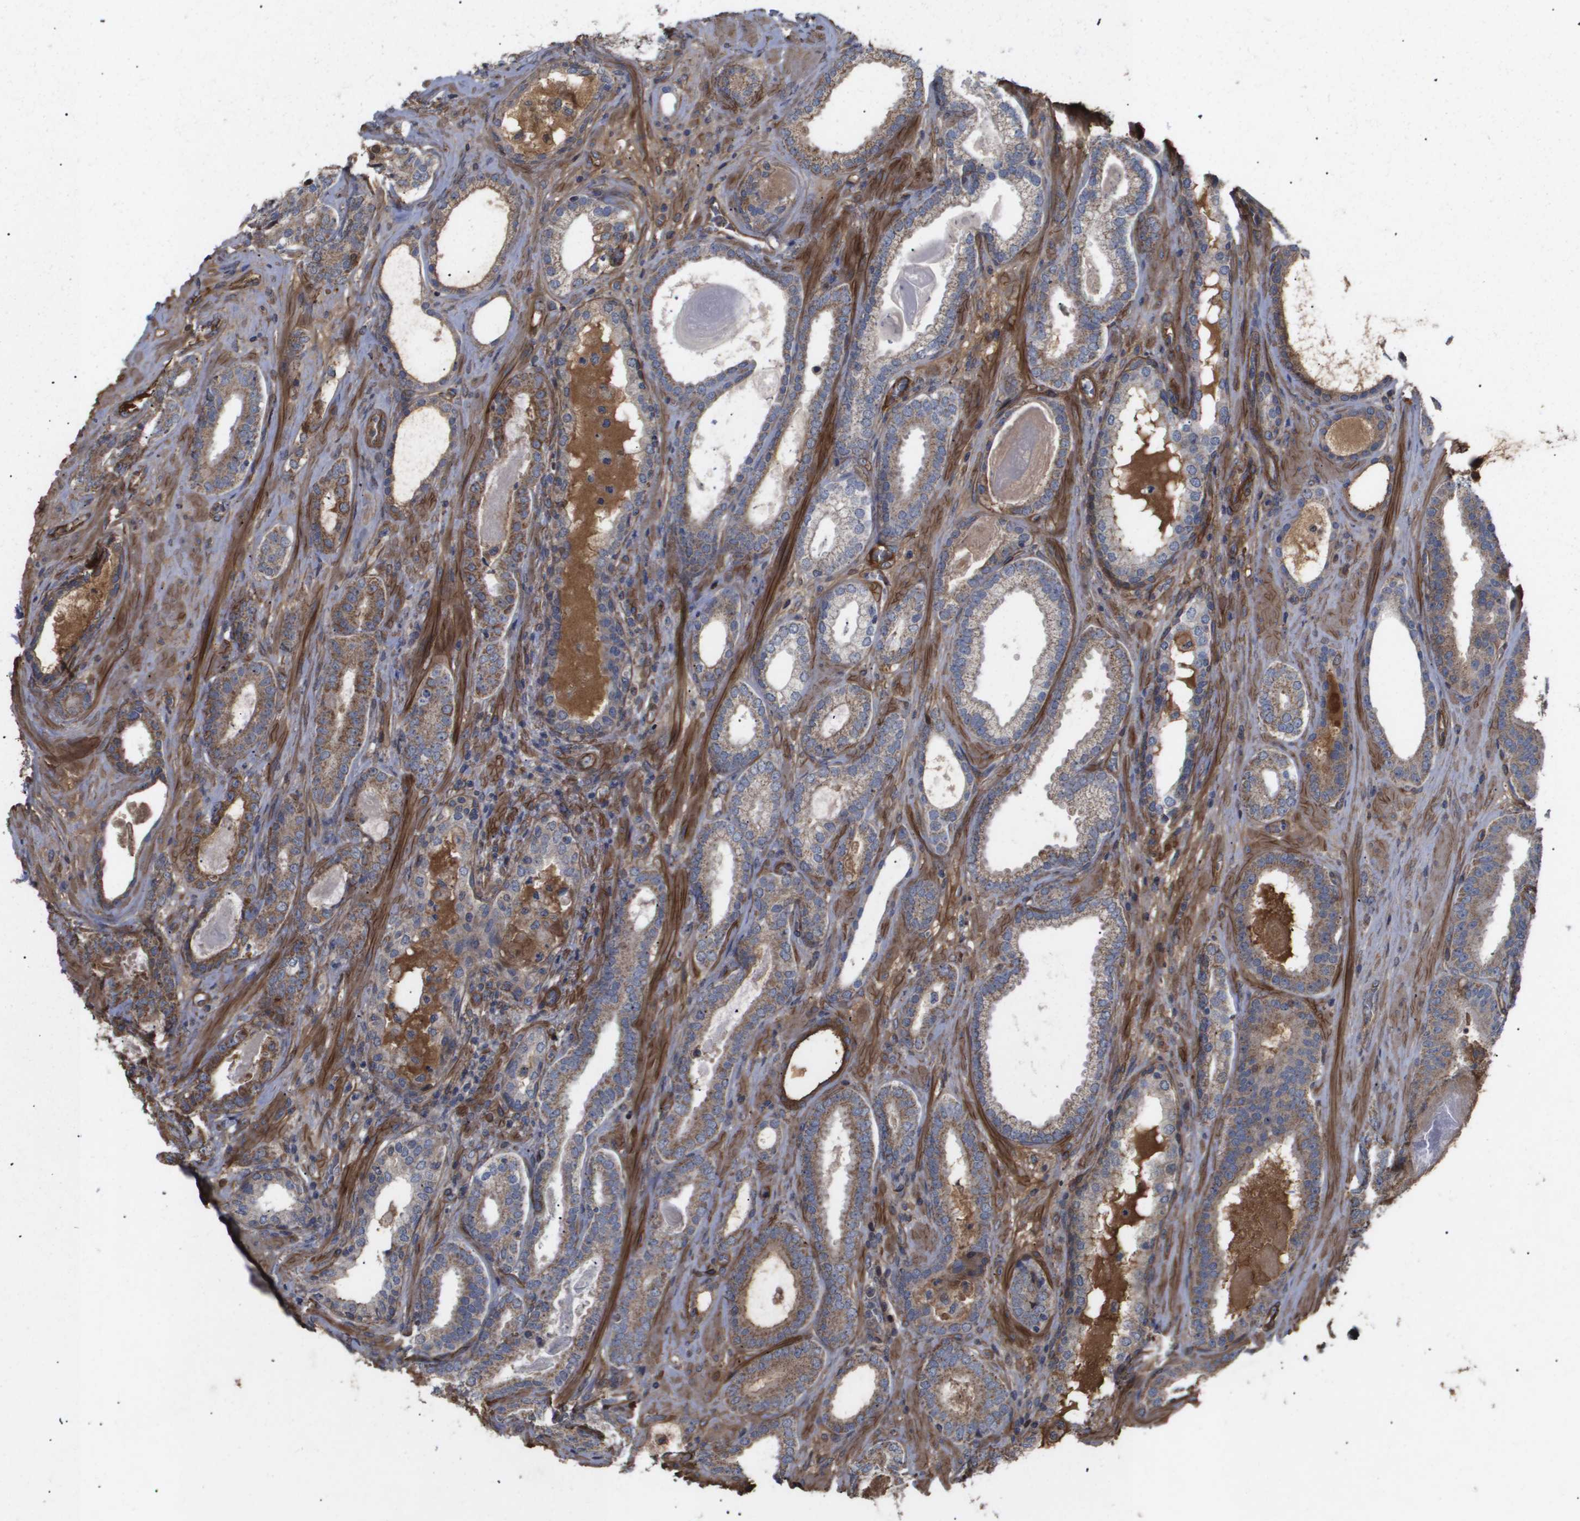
{"staining": {"intensity": "moderate", "quantity": ">75%", "location": "cytoplasmic/membranous"}, "tissue": "prostate cancer", "cell_type": "Tumor cells", "image_type": "cancer", "snomed": [{"axis": "morphology", "description": "Adenocarcinoma, High grade"}, {"axis": "topography", "description": "Prostate"}], "caption": "Immunohistochemistry (DAB) staining of human prostate cancer demonstrates moderate cytoplasmic/membranous protein positivity in about >75% of tumor cells.", "gene": "TNS1", "patient": {"sex": "male", "age": 60}}